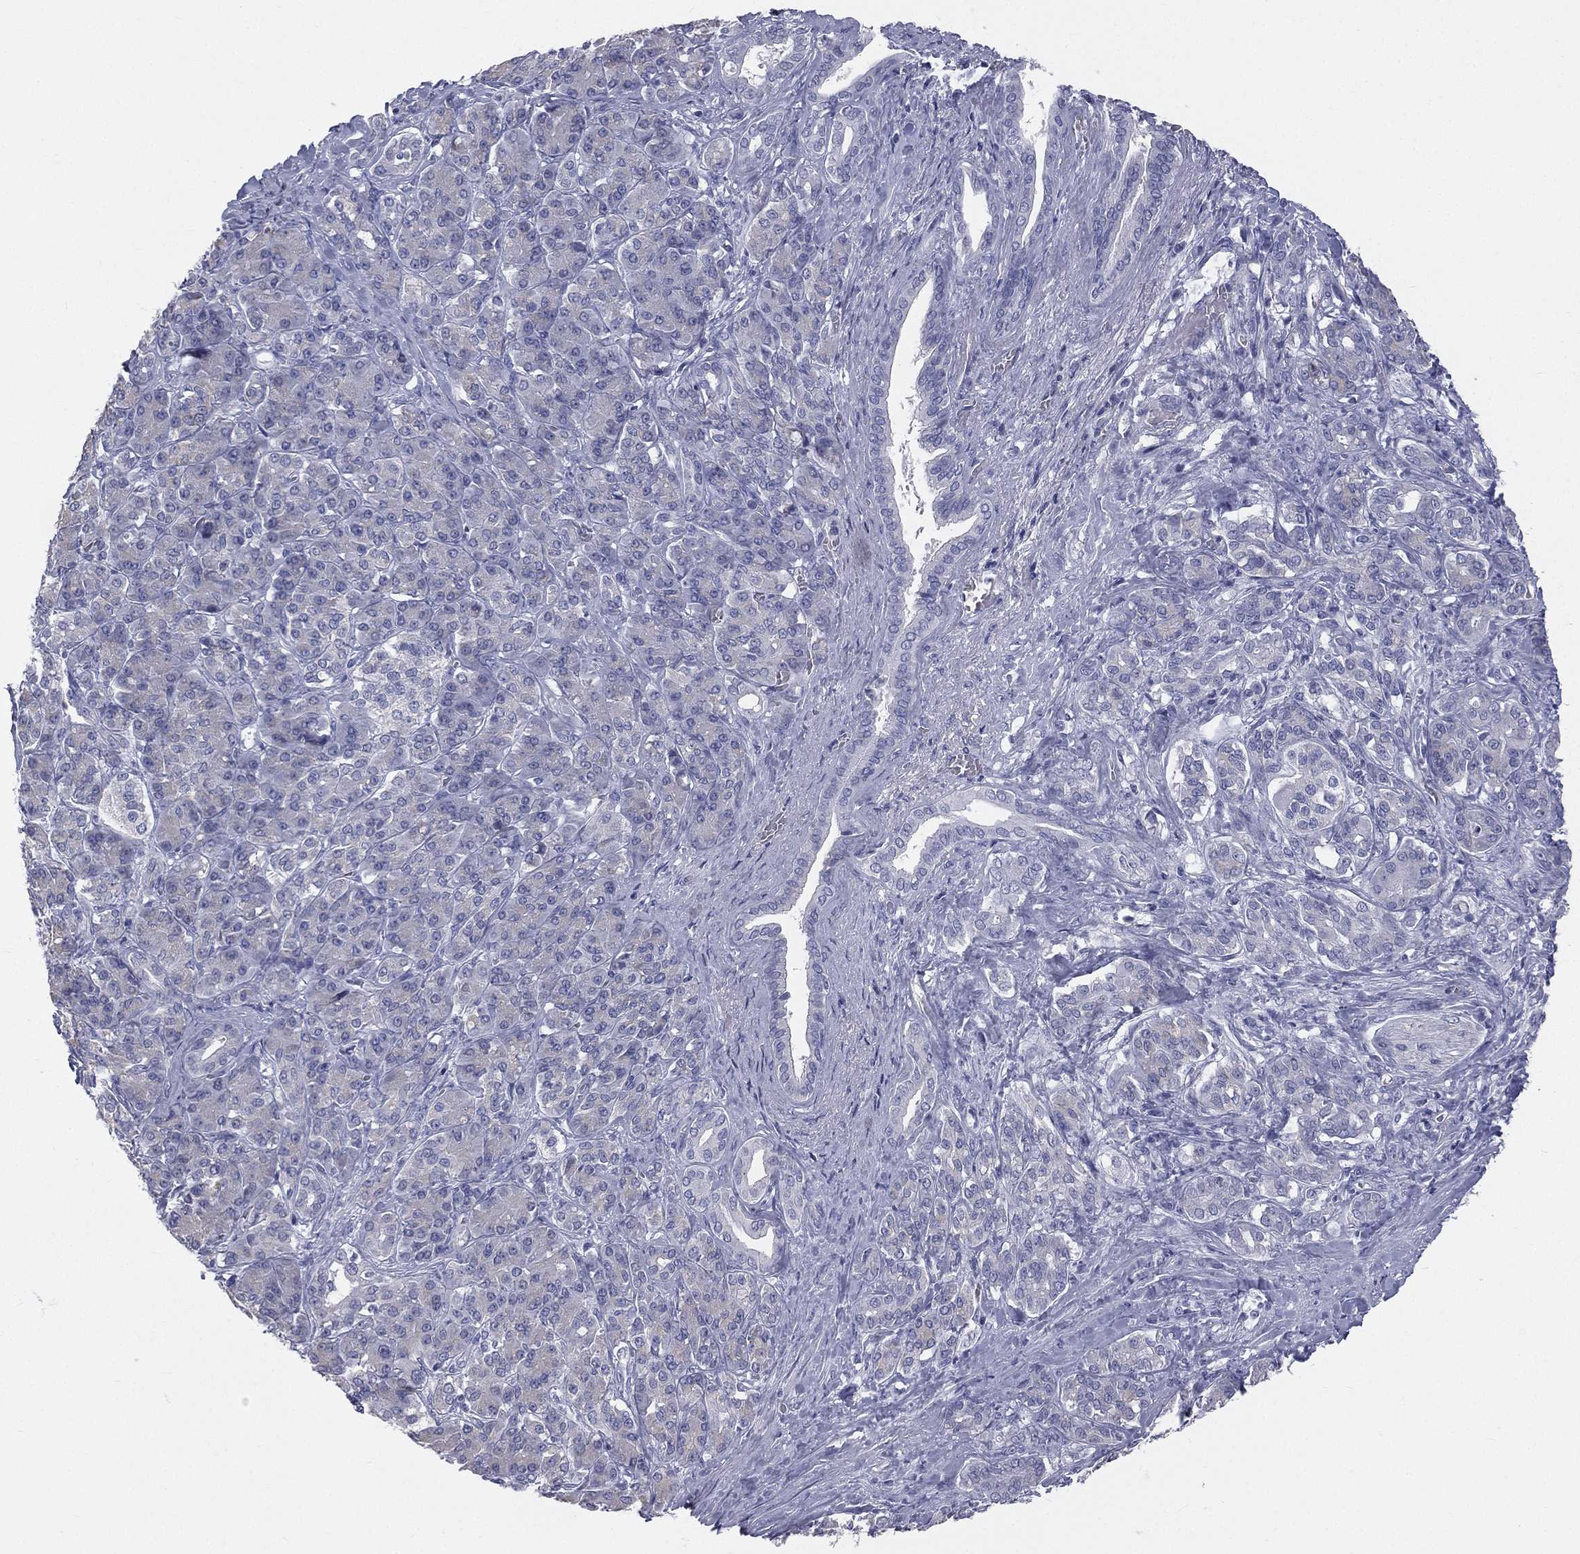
{"staining": {"intensity": "negative", "quantity": "none", "location": "none"}, "tissue": "pancreatic cancer", "cell_type": "Tumor cells", "image_type": "cancer", "snomed": [{"axis": "morphology", "description": "Normal tissue, NOS"}, {"axis": "morphology", "description": "Inflammation, NOS"}, {"axis": "morphology", "description": "Adenocarcinoma, NOS"}, {"axis": "topography", "description": "Pancreas"}], "caption": "There is no significant expression in tumor cells of pancreatic adenocarcinoma.", "gene": "STK31", "patient": {"sex": "male", "age": 57}}